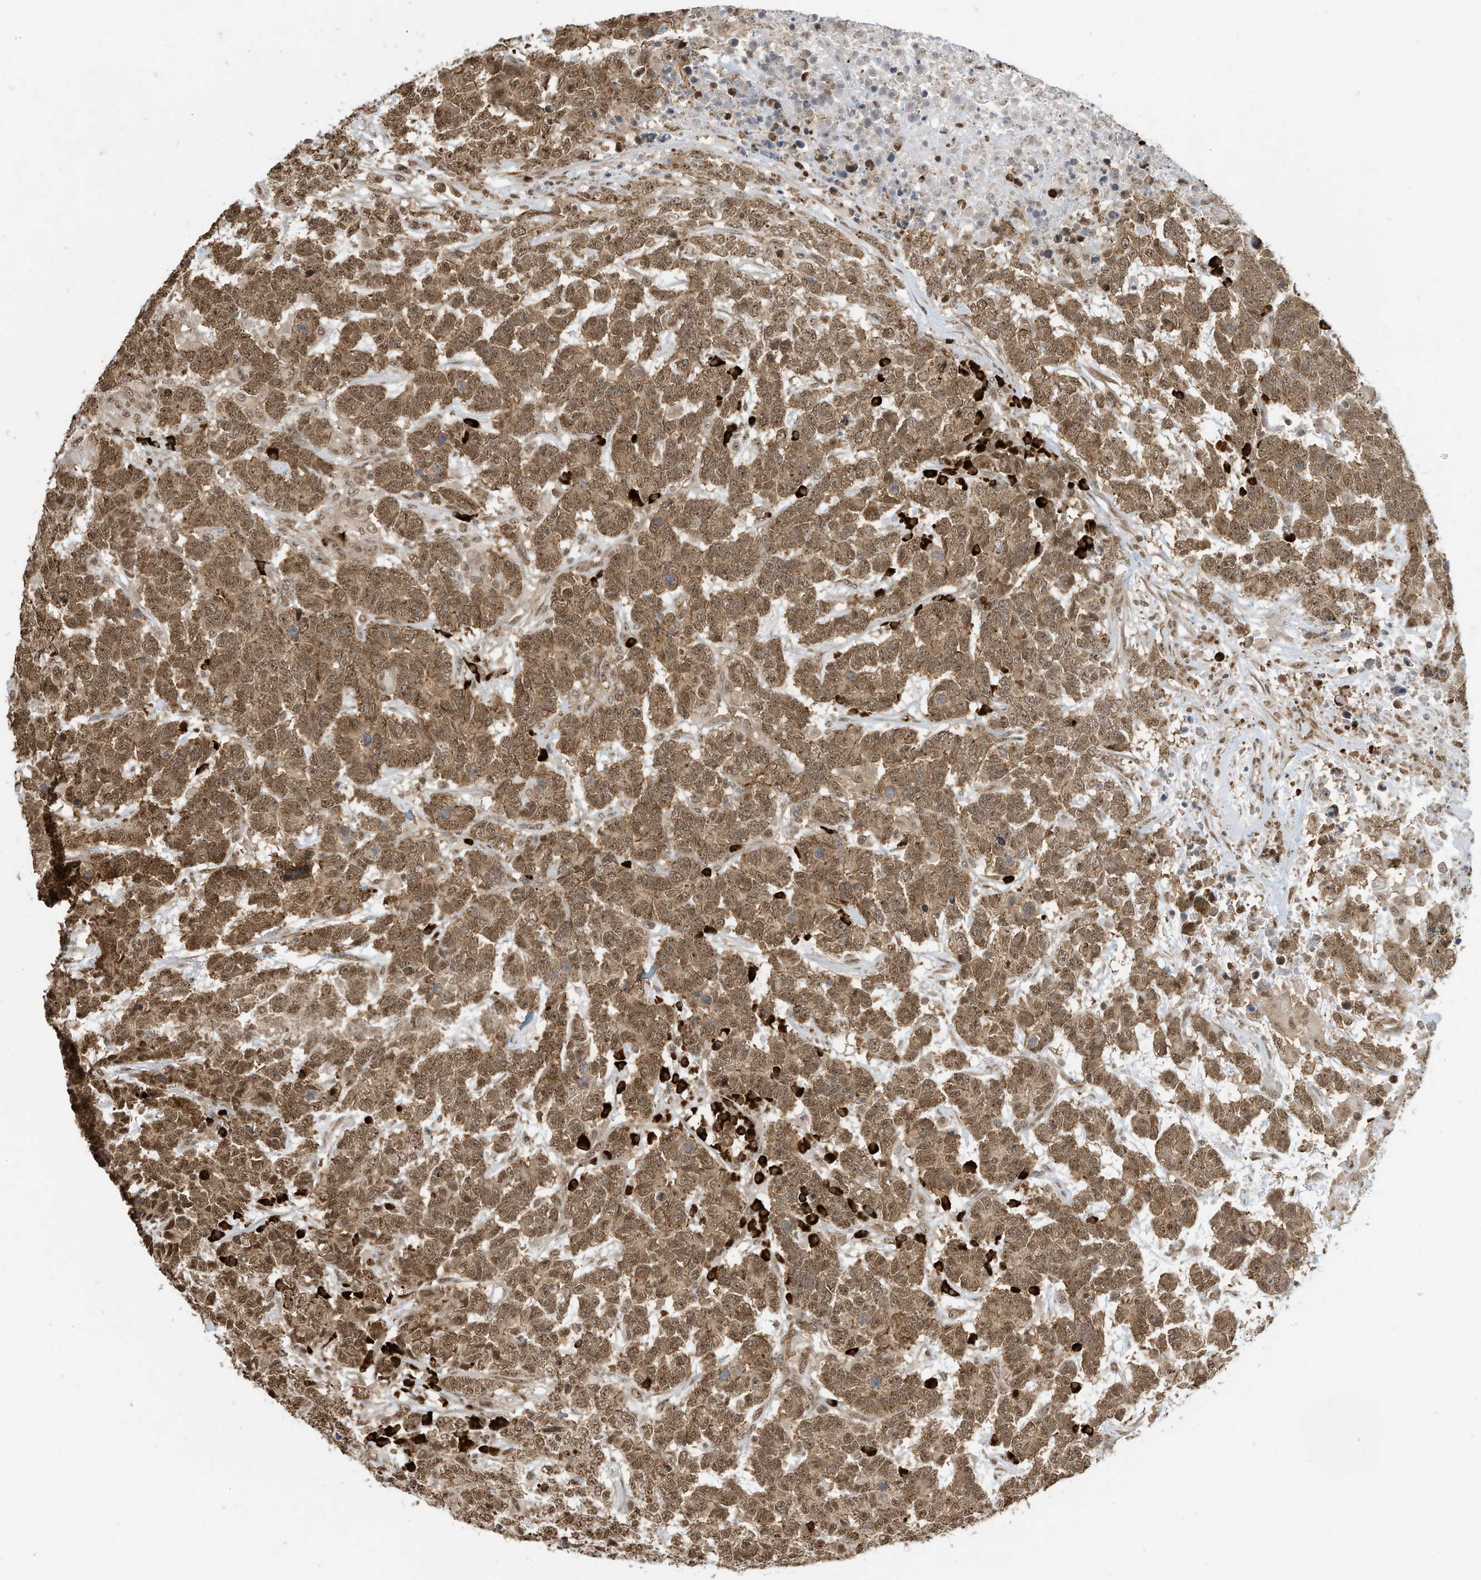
{"staining": {"intensity": "moderate", "quantity": ">75%", "location": "cytoplasmic/membranous,nuclear"}, "tissue": "testis cancer", "cell_type": "Tumor cells", "image_type": "cancer", "snomed": [{"axis": "morphology", "description": "Carcinoma, Embryonal, NOS"}, {"axis": "topography", "description": "Testis"}], "caption": "Immunohistochemistry histopathology image of neoplastic tissue: human testis cancer (embryonal carcinoma) stained using immunohistochemistry (IHC) reveals medium levels of moderate protein expression localized specifically in the cytoplasmic/membranous and nuclear of tumor cells, appearing as a cytoplasmic/membranous and nuclear brown color.", "gene": "ZNF195", "patient": {"sex": "male", "age": 26}}